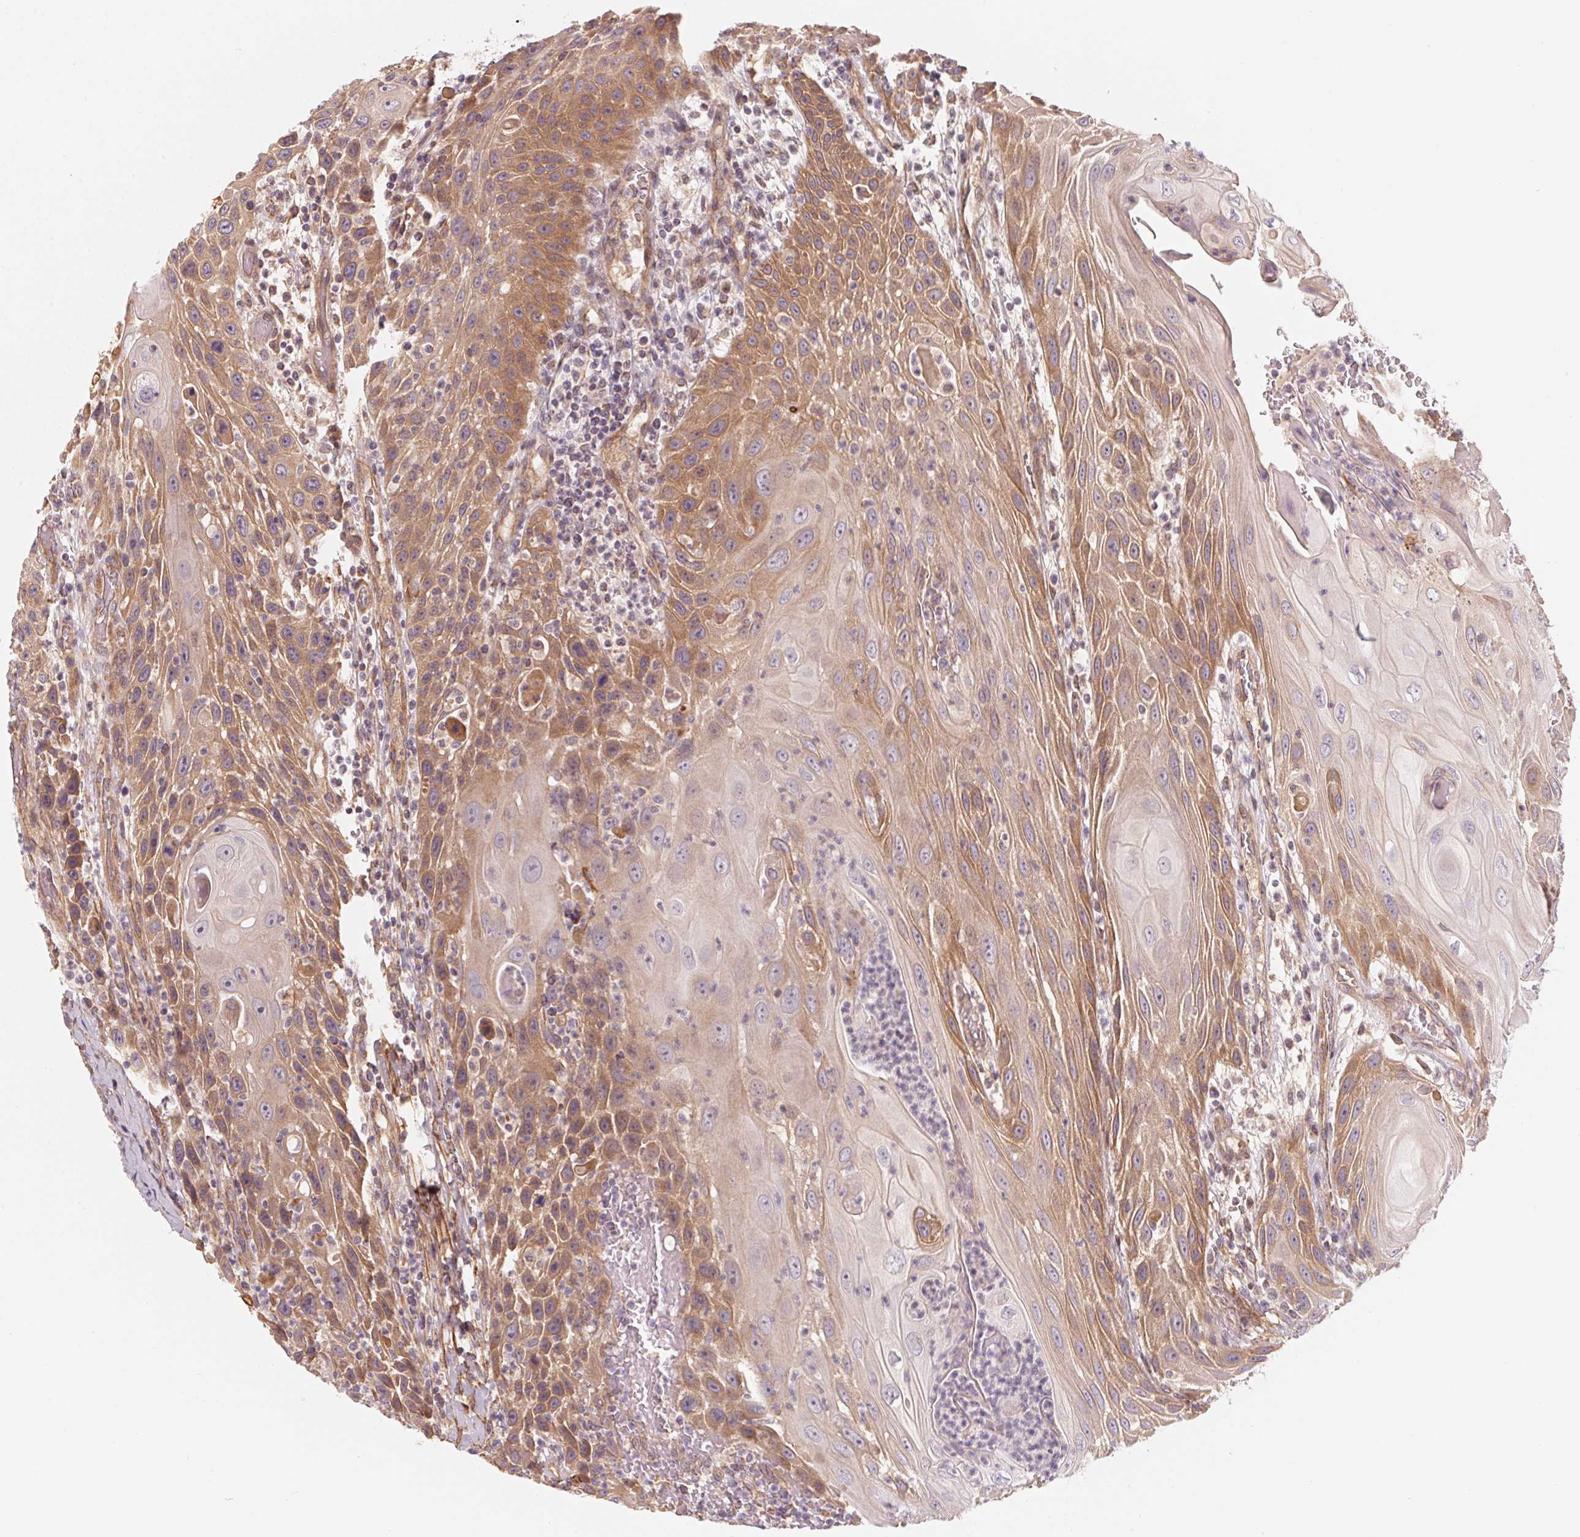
{"staining": {"intensity": "moderate", "quantity": "25%-75%", "location": "cytoplasmic/membranous"}, "tissue": "head and neck cancer", "cell_type": "Tumor cells", "image_type": "cancer", "snomed": [{"axis": "morphology", "description": "Squamous cell carcinoma, NOS"}, {"axis": "topography", "description": "Head-Neck"}], "caption": "Protein staining by immunohistochemistry (IHC) displays moderate cytoplasmic/membranous staining in about 25%-75% of tumor cells in head and neck cancer.", "gene": "CCDC112", "patient": {"sex": "male", "age": 69}}